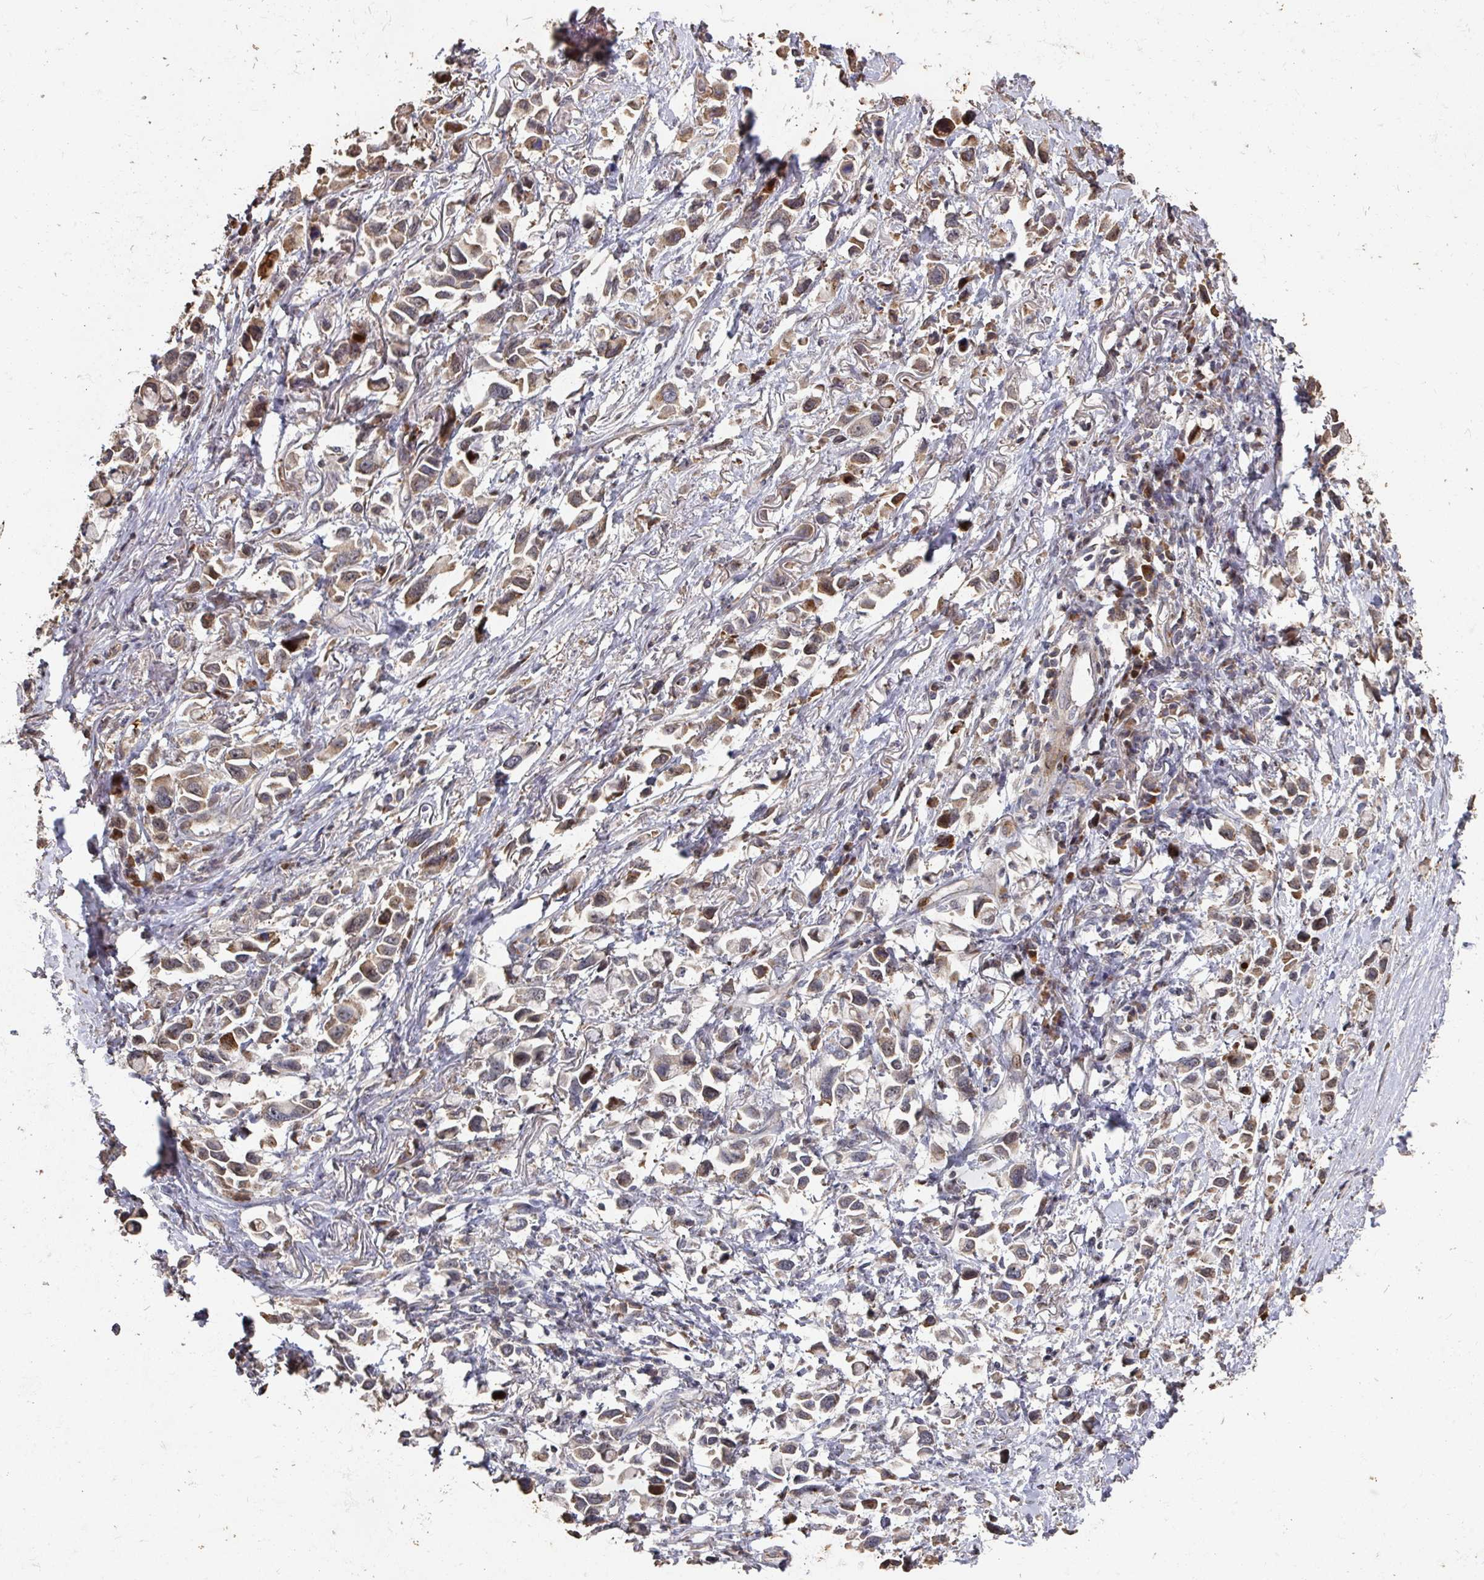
{"staining": {"intensity": "weak", "quantity": "25%-75%", "location": "cytoplasmic/membranous"}, "tissue": "stomach cancer", "cell_type": "Tumor cells", "image_type": "cancer", "snomed": [{"axis": "morphology", "description": "Adenocarcinoma, NOS"}, {"axis": "topography", "description": "Stomach"}], "caption": "Immunohistochemical staining of stomach adenocarcinoma displays low levels of weak cytoplasmic/membranous protein expression in approximately 25%-75% of tumor cells. (brown staining indicates protein expression, while blue staining denotes nuclei).", "gene": "CA7", "patient": {"sex": "female", "age": 81}}